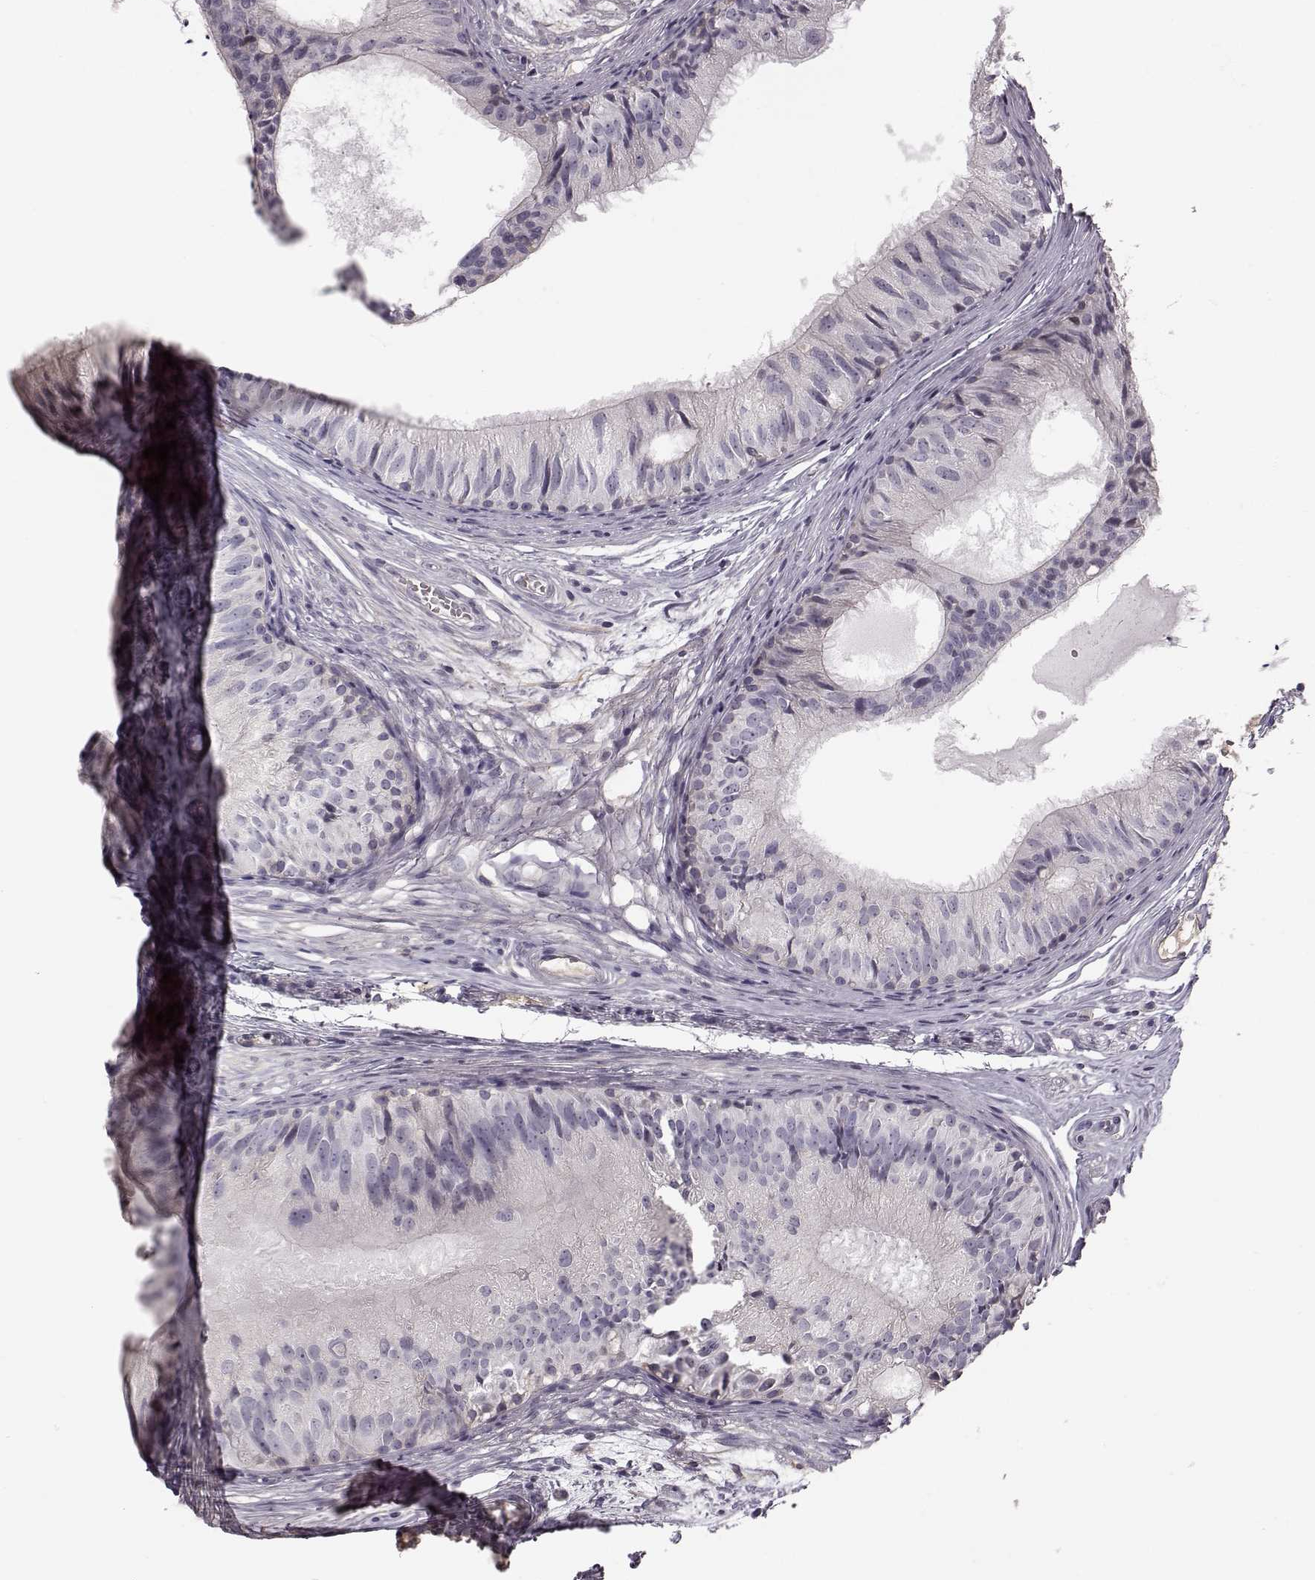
{"staining": {"intensity": "negative", "quantity": "none", "location": "none"}, "tissue": "epididymis", "cell_type": "Glandular cells", "image_type": "normal", "snomed": [{"axis": "morphology", "description": "Normal tissue, NOS"}, {"axis": "topography", "description": "Epididymis"}], "caption": "A photomicrograph of human epididymis is negative for staining in glandular cells. (Brightfield microscopy of DAB (3,3'-diaminobenzidine) IHC at high magnification).", "gene": "TLX3", "patient": {"sex": "male", "age": 25}}